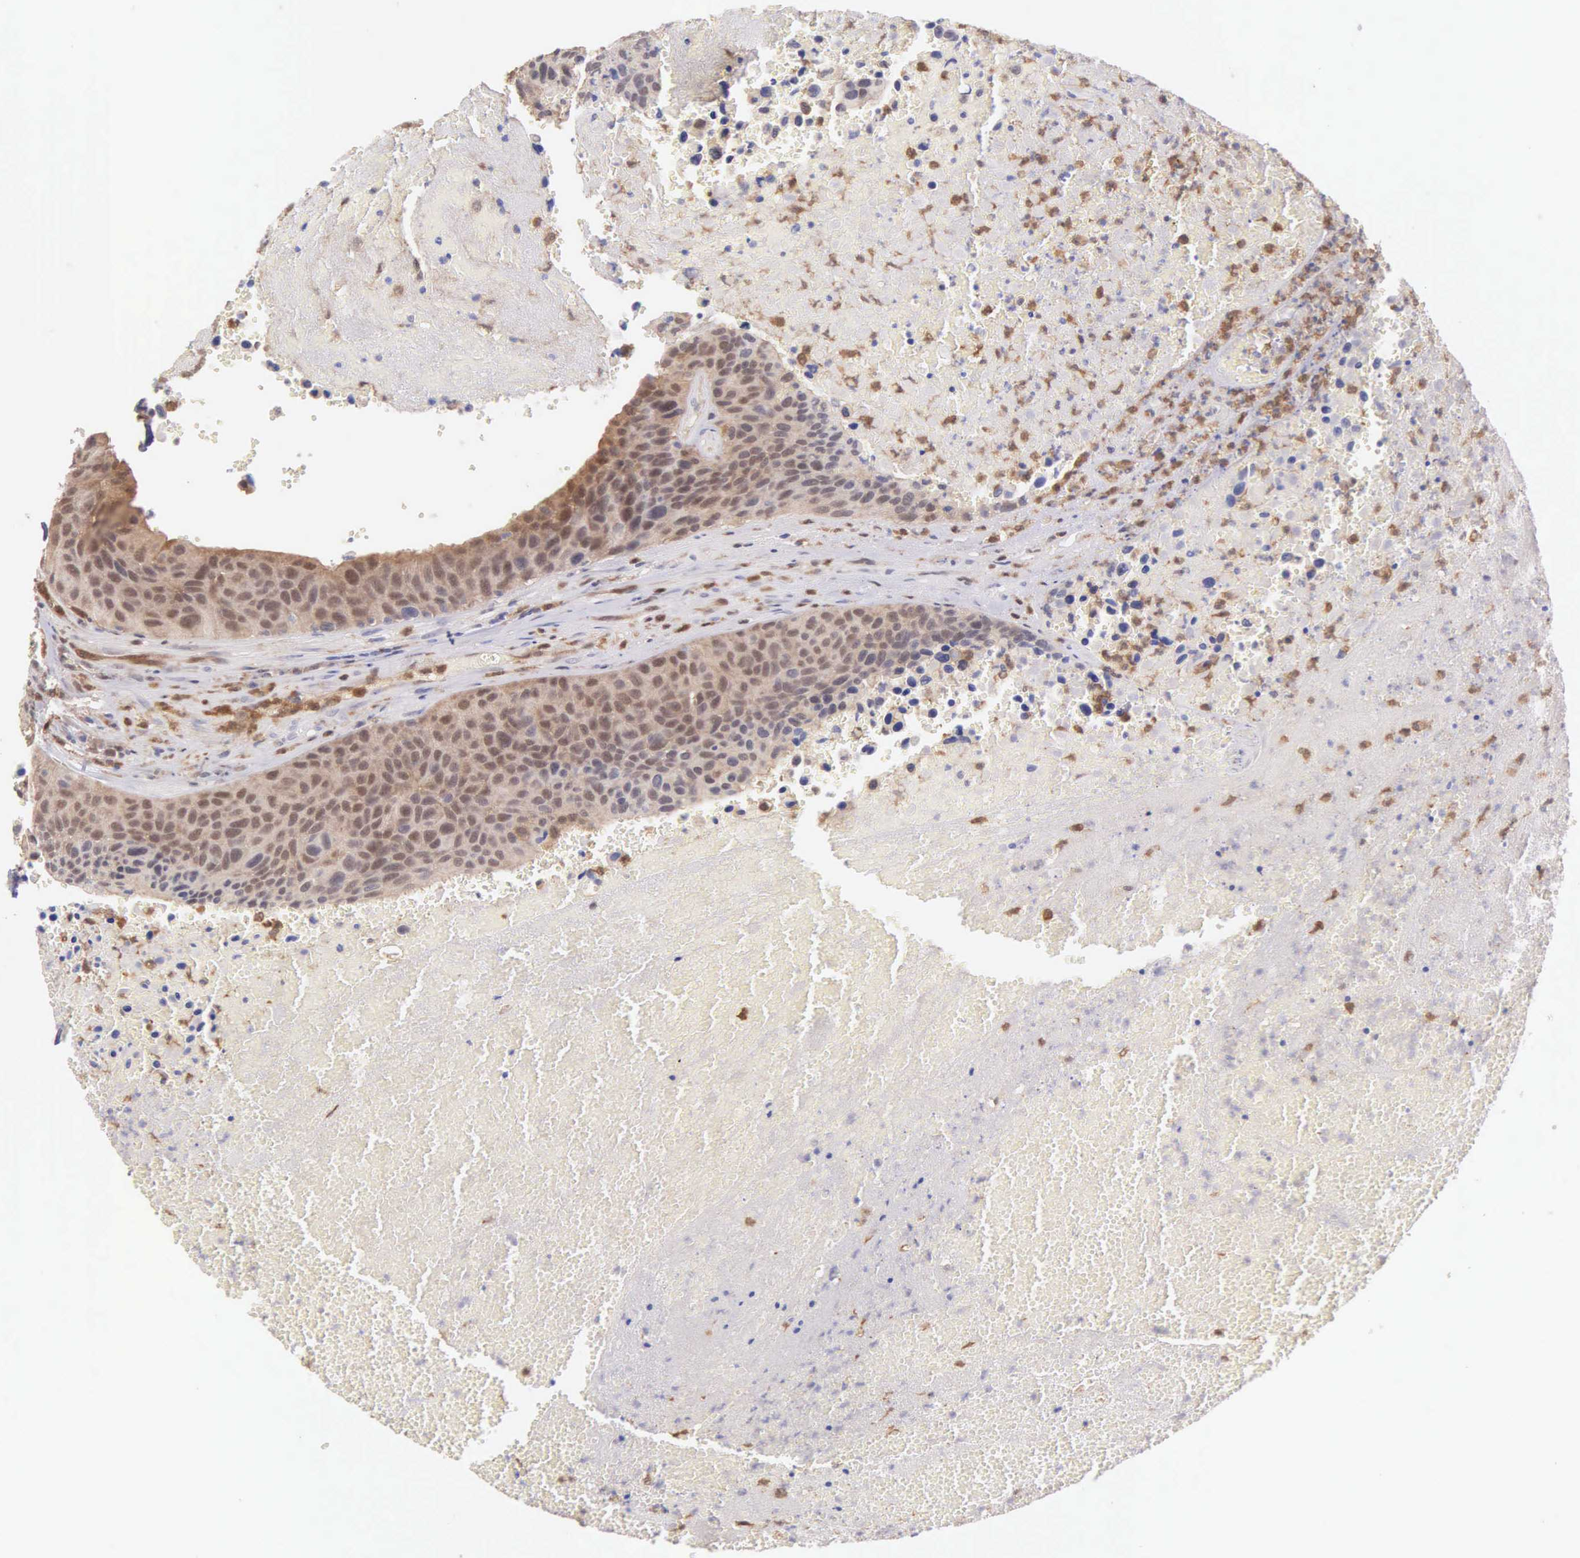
{"staining": {"intensity": "moderate", "quantity": ">75%", "location": "cytoplasmic/membranous"}, "tissue": "urothelial cancer", "cell_type": "Tumor cells", "image_type": "cancer", "snomed": [{"axis": "morphology", "description": "Urothelial carcinoma, High grade"}, {"axis": "topography", "description": "Urinary bladder"}], "caption": "A micrograph of human high-grade urothelial carcinoma stained for a protein displays moderate cytoplasmic/membranous brown staining in tumor cells.", "gene": "BID", "patient": {"sex": "male", "age": 66}}